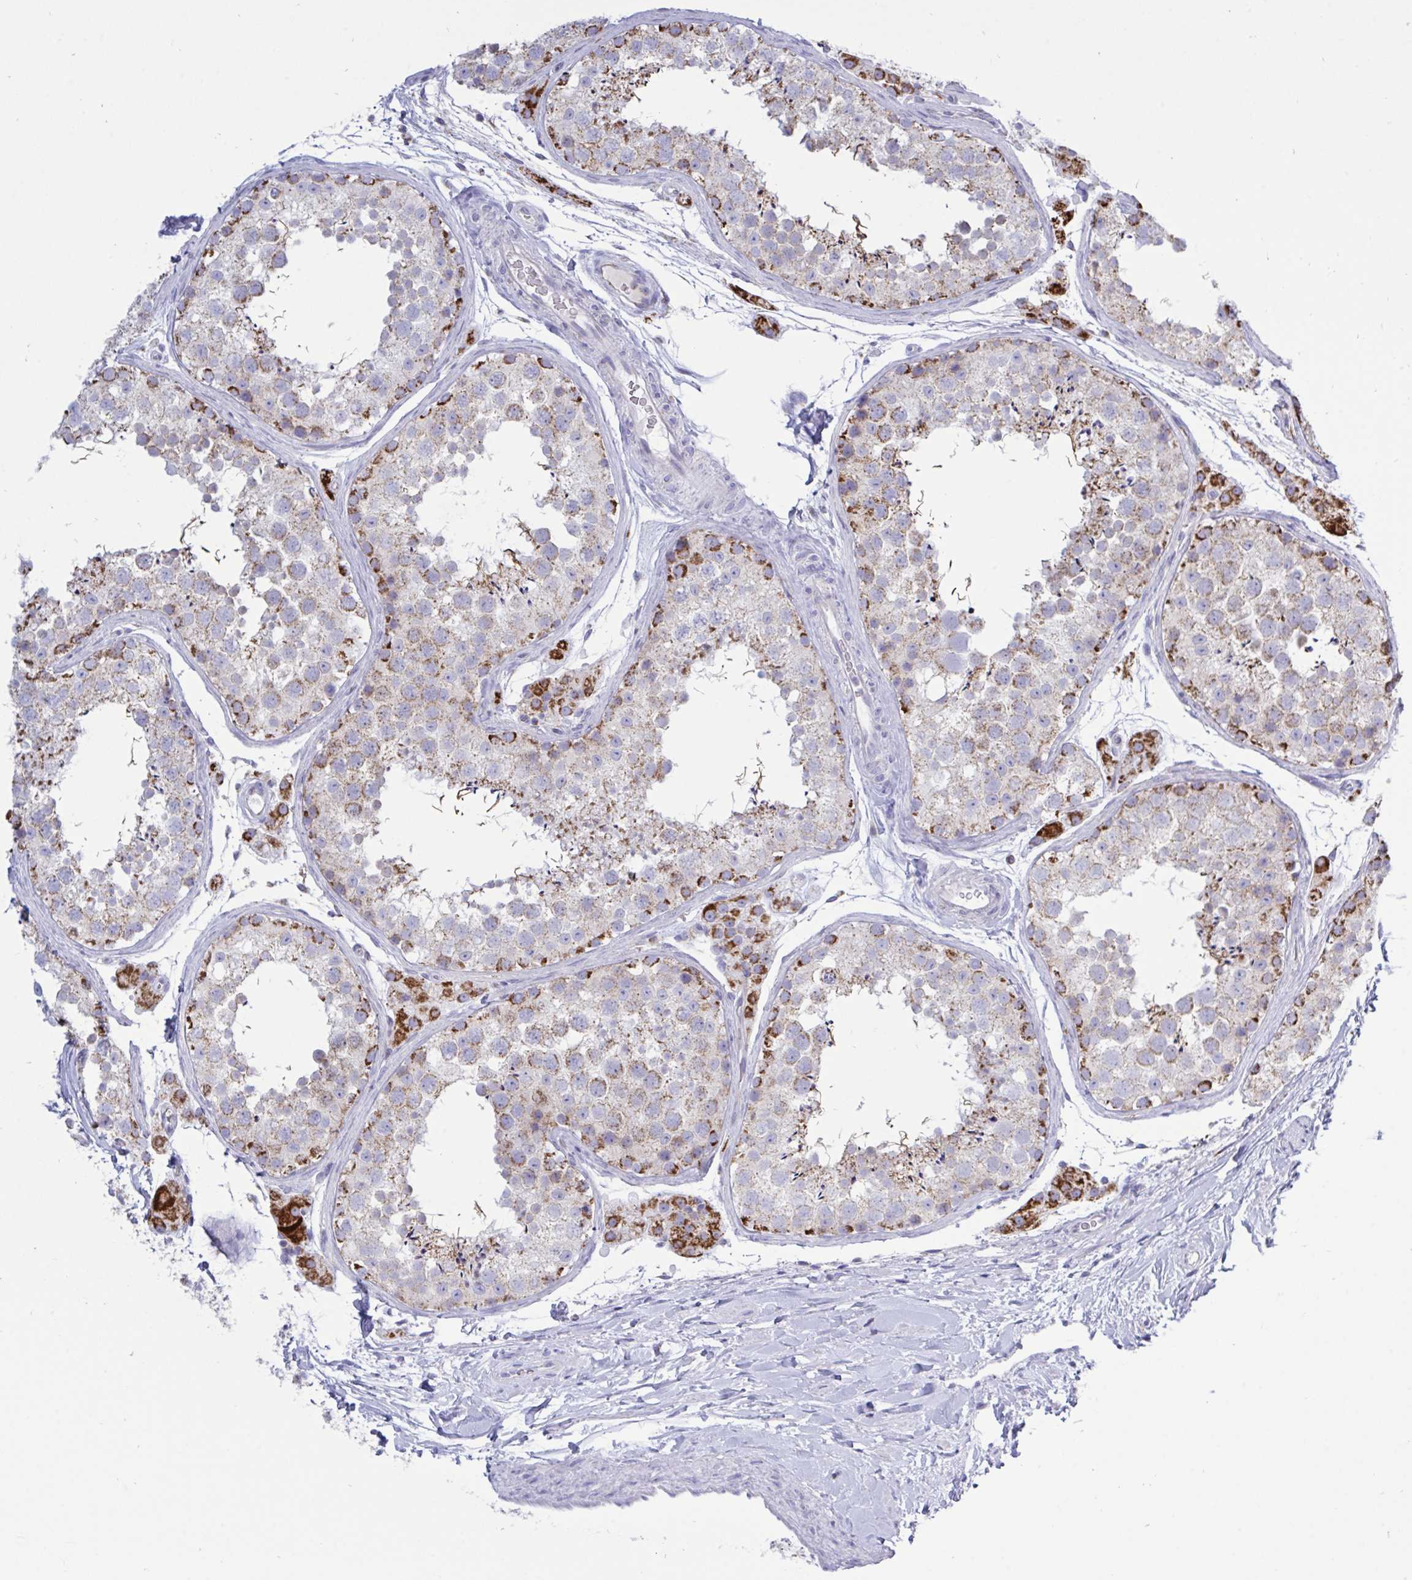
{"staining": {"intensity": "moderate", "quantity": "<25%", "location": "cytoplasmic/membranous"}, "tissue": "testis", "cell_type": "Cells in seminiferous ducts", "image_type": "normal", "snomed": [{"axis": "morphology", "description": "Normal tissue, NOS"}, {"axis": "topography", "description": "Testis"}], "caption": "Human testis stained with a brown dye reveals moderate cytoplasmic/membranous positive staining in approximately <25% of cells in seminiferous ducts.", "gene": "HSPE1", "patient": {"sex": "male", "age": 41}}